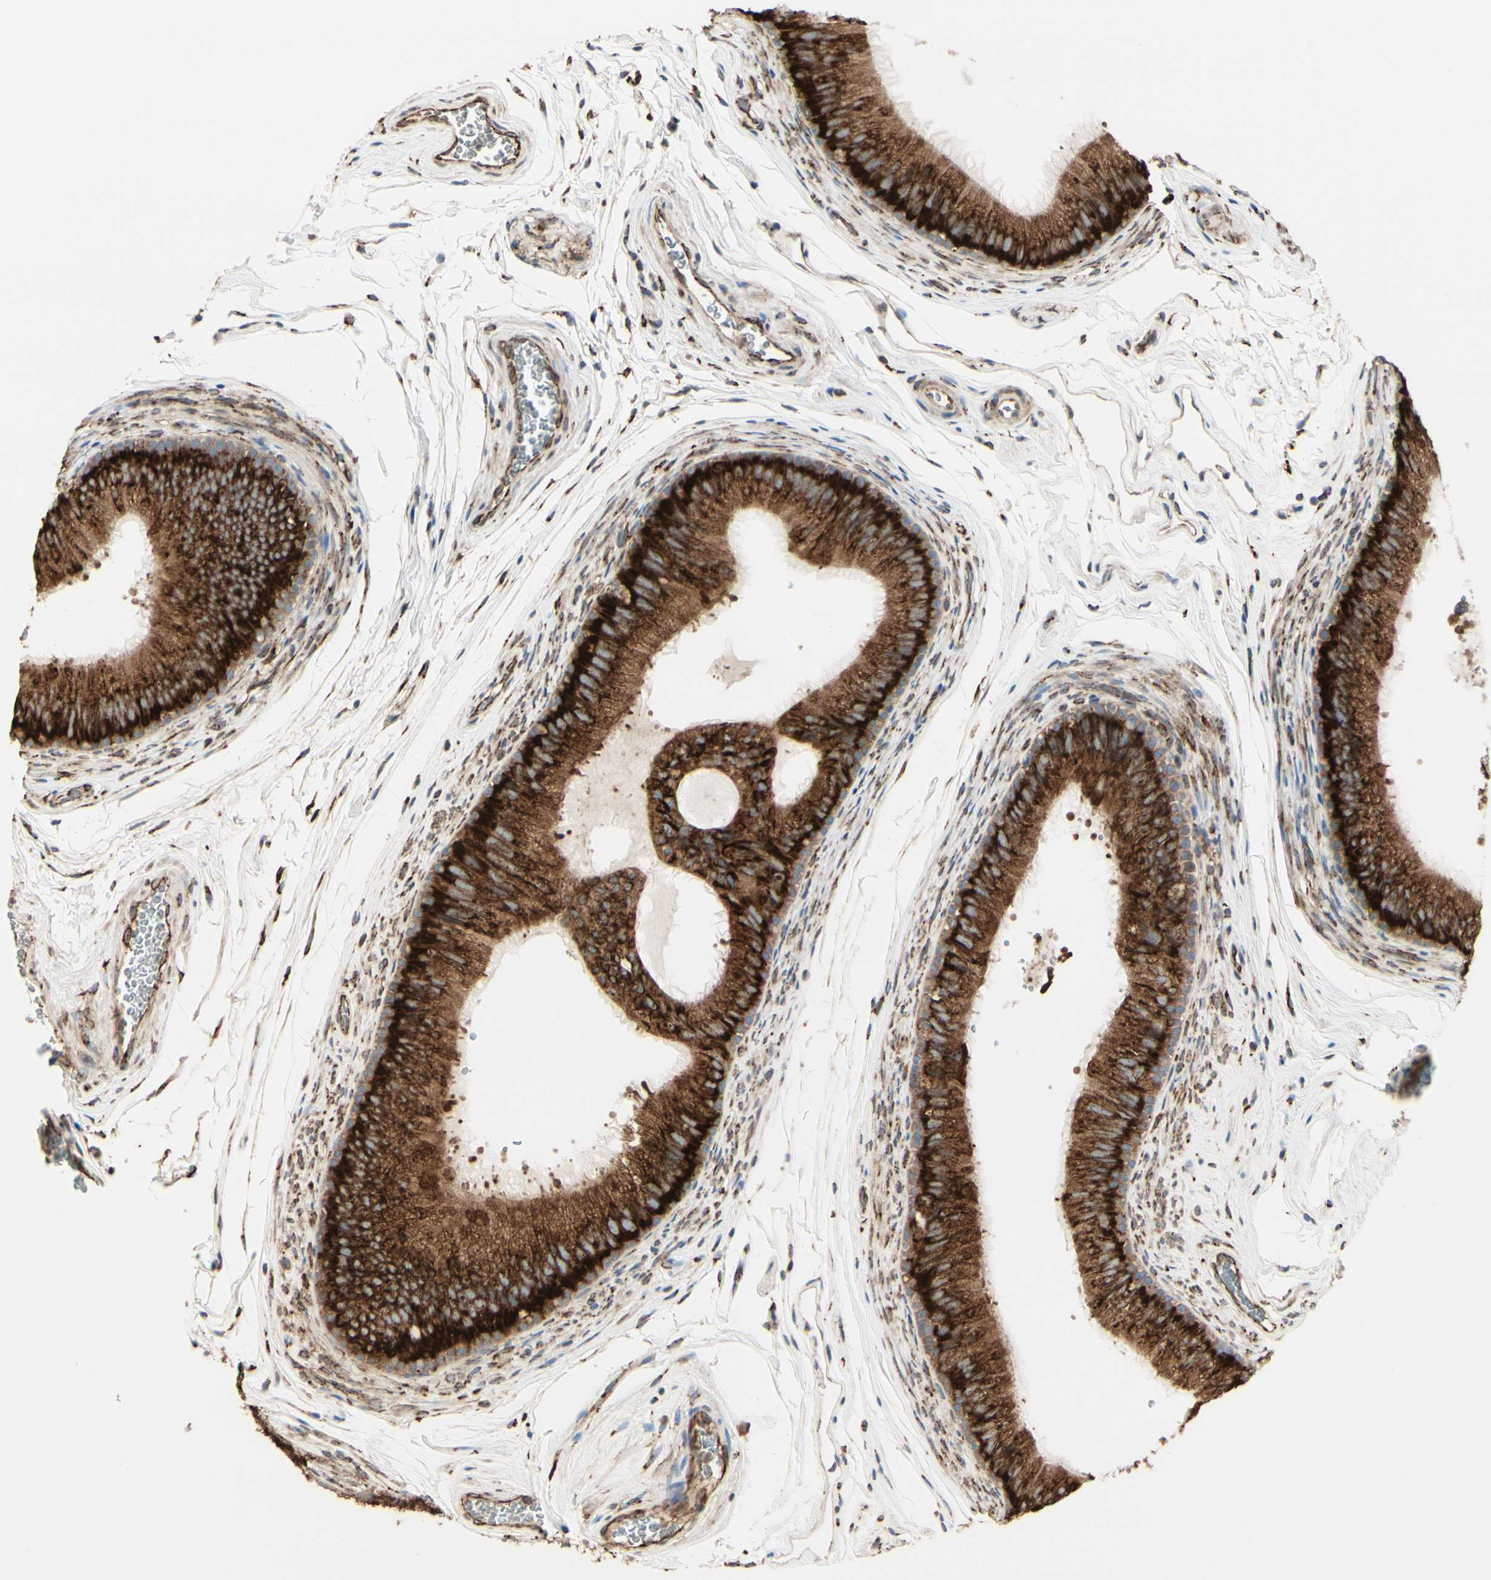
{"staining": {"intensity": "strong", "quantity": ">75%", "location": "cytoplasmic/membranous"}, "tissue": "epididymis", "cell_type": "Glandular cells", "image_type": "normal", "snomed": [{"axis": "morphology", "description": "Normal tissue, NOS"}, {"axis": "topography", "description": "Epididymis"}], "caption": "Brown immunohistochemical staining in benign human epididymis exhibits strong cytoplasmic/membranous staining in about >75% of glandular cells. (Stains: DAB in brown, nuclei in blue, Microscopy: brightfield microscopy at high magnification).", "gene": "RRBP1", "patient": {"sex": "male", "age": 36}}